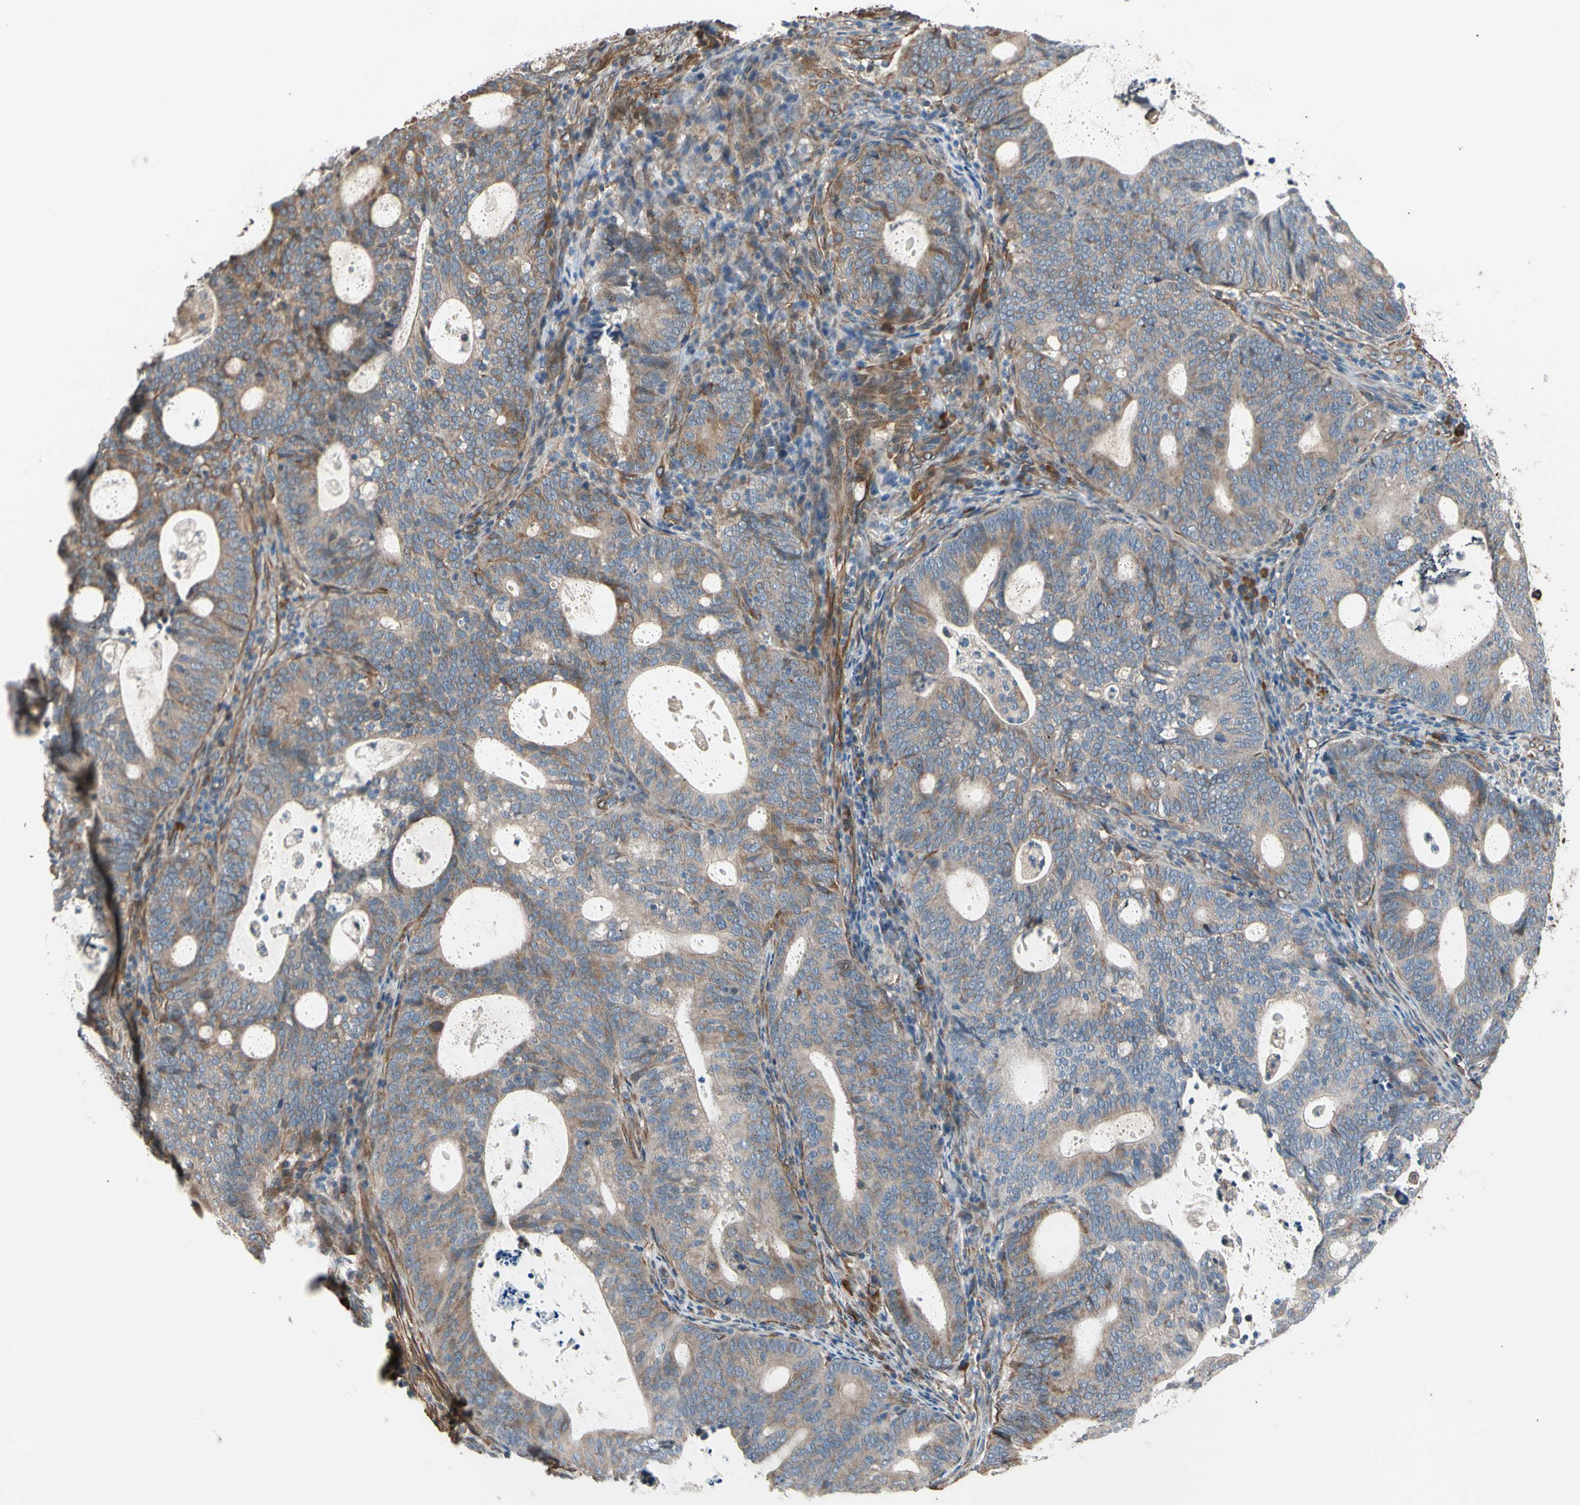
{"staining": {"intensity": "moderate", "quantity": ">75%", "location": "cytoplasmic/membranous"}, "tissue": "endometrial cancer", "cell_type": "Tumor cells", "image_type": "cancer", "snomed": [{"axis": "morphology", "description": "Adenocarcinoma, NOS"}, {"axis": "topography", "description": "Uterus"}], "caption": "The micrograph shows staining of endometrial cancer (adenocarcinoma), revealing moderate cytoplasmic/membranous protein positivity (brown color) within tumor cells.", "gene": "LIMK2", "patient": {"sex": "female", "age": 83}}